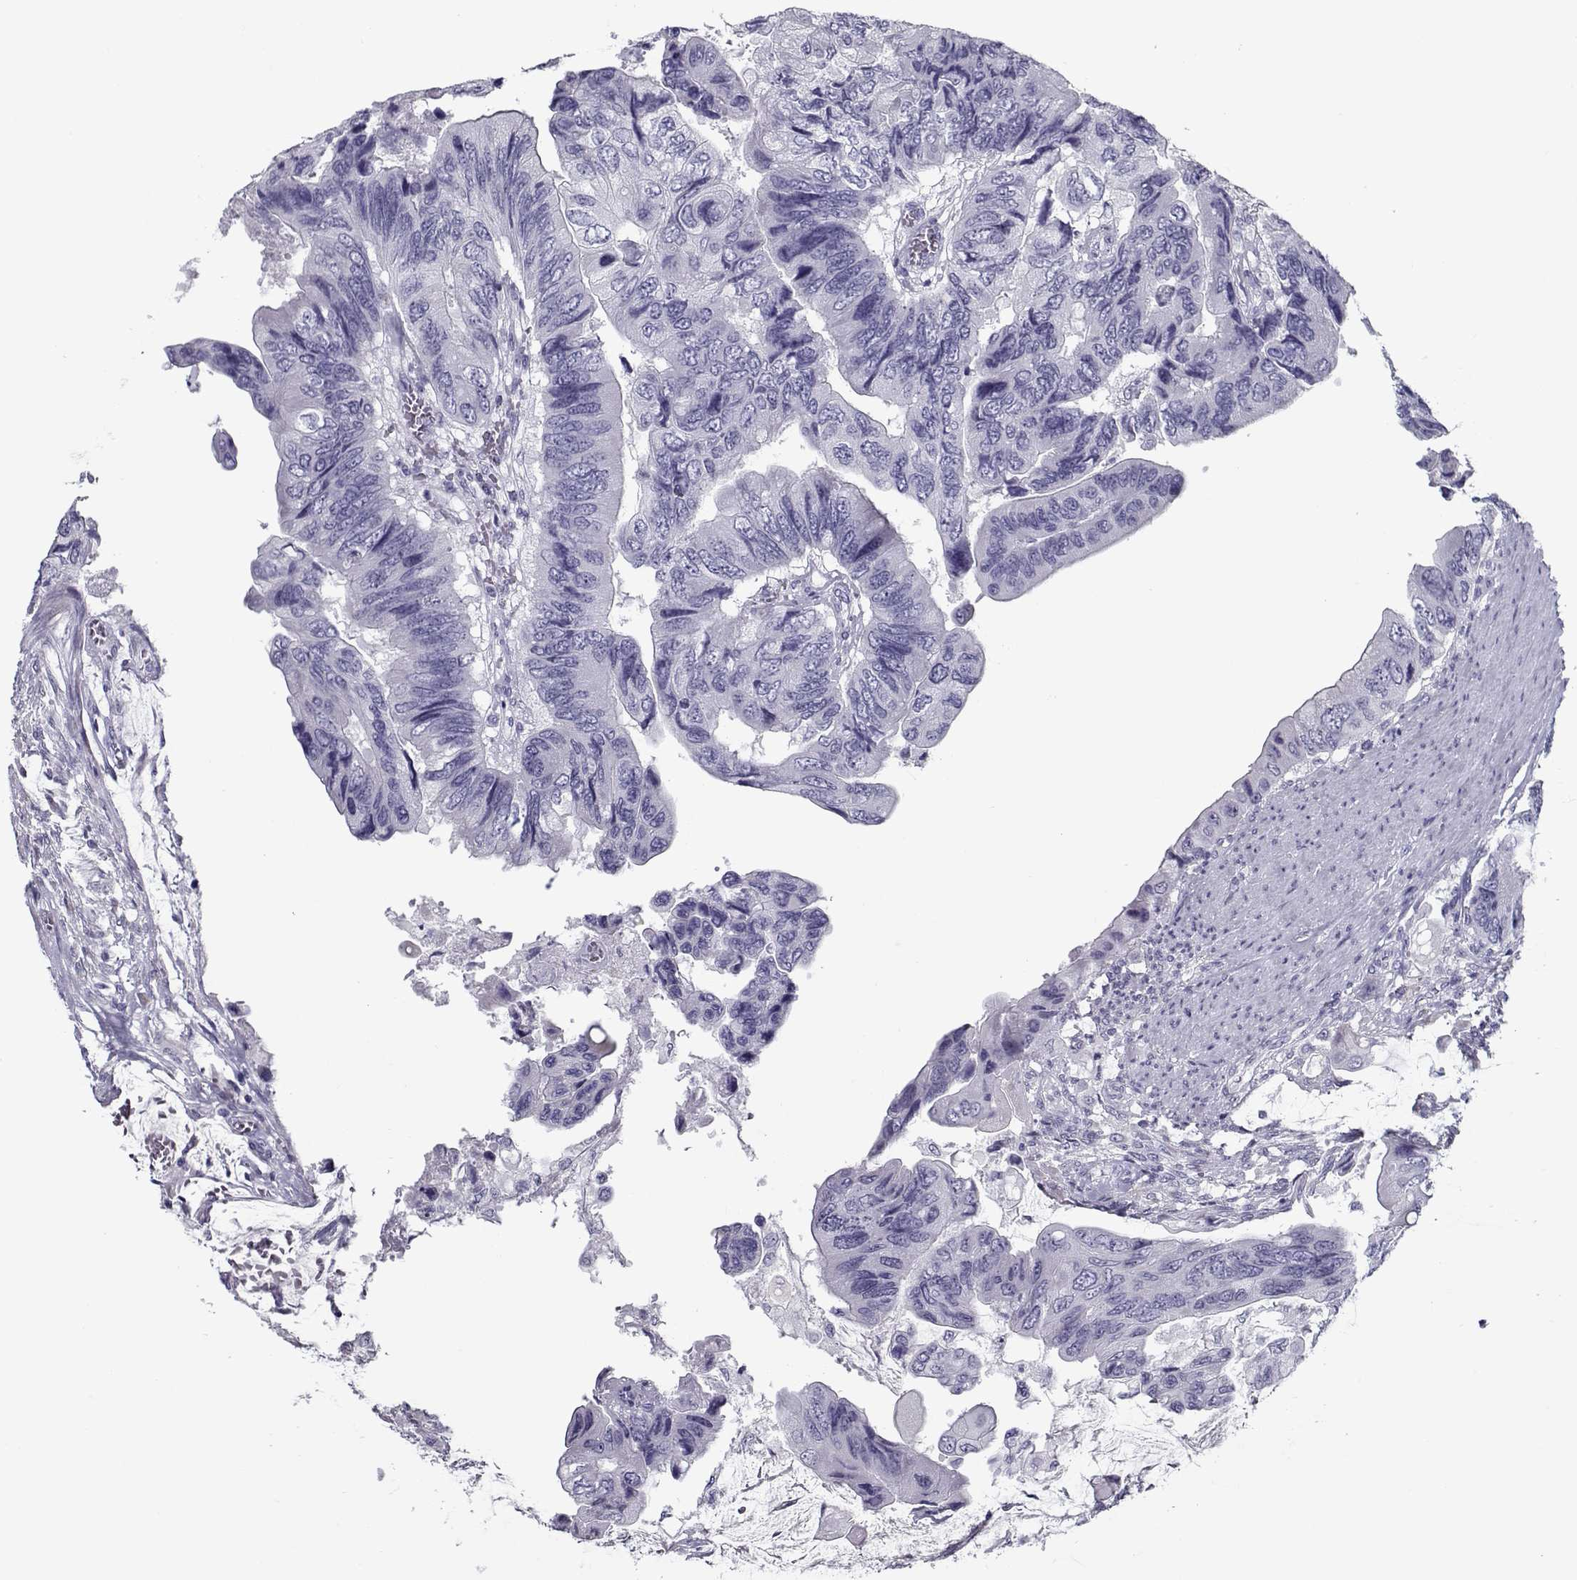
{"staining": {"intensity": "negative", "quantity": "none", "location": "none"}, "tissue": "colorectal cancer", "cell_type": "Tumor cells", "image_type": "cancer", "snomed": [{"axis": "morphology", "description": "Adenocarcinoma, NOS"}, {"axis": "topography", "description": "Rectum"}], "caption": "Histopathology image shows no protein positivity in tumor cells of colorectal cancer (adenocarcinoma) tissue.", "gene": "GAGE2A", "patient": {"sex": "male", "age": 63}}